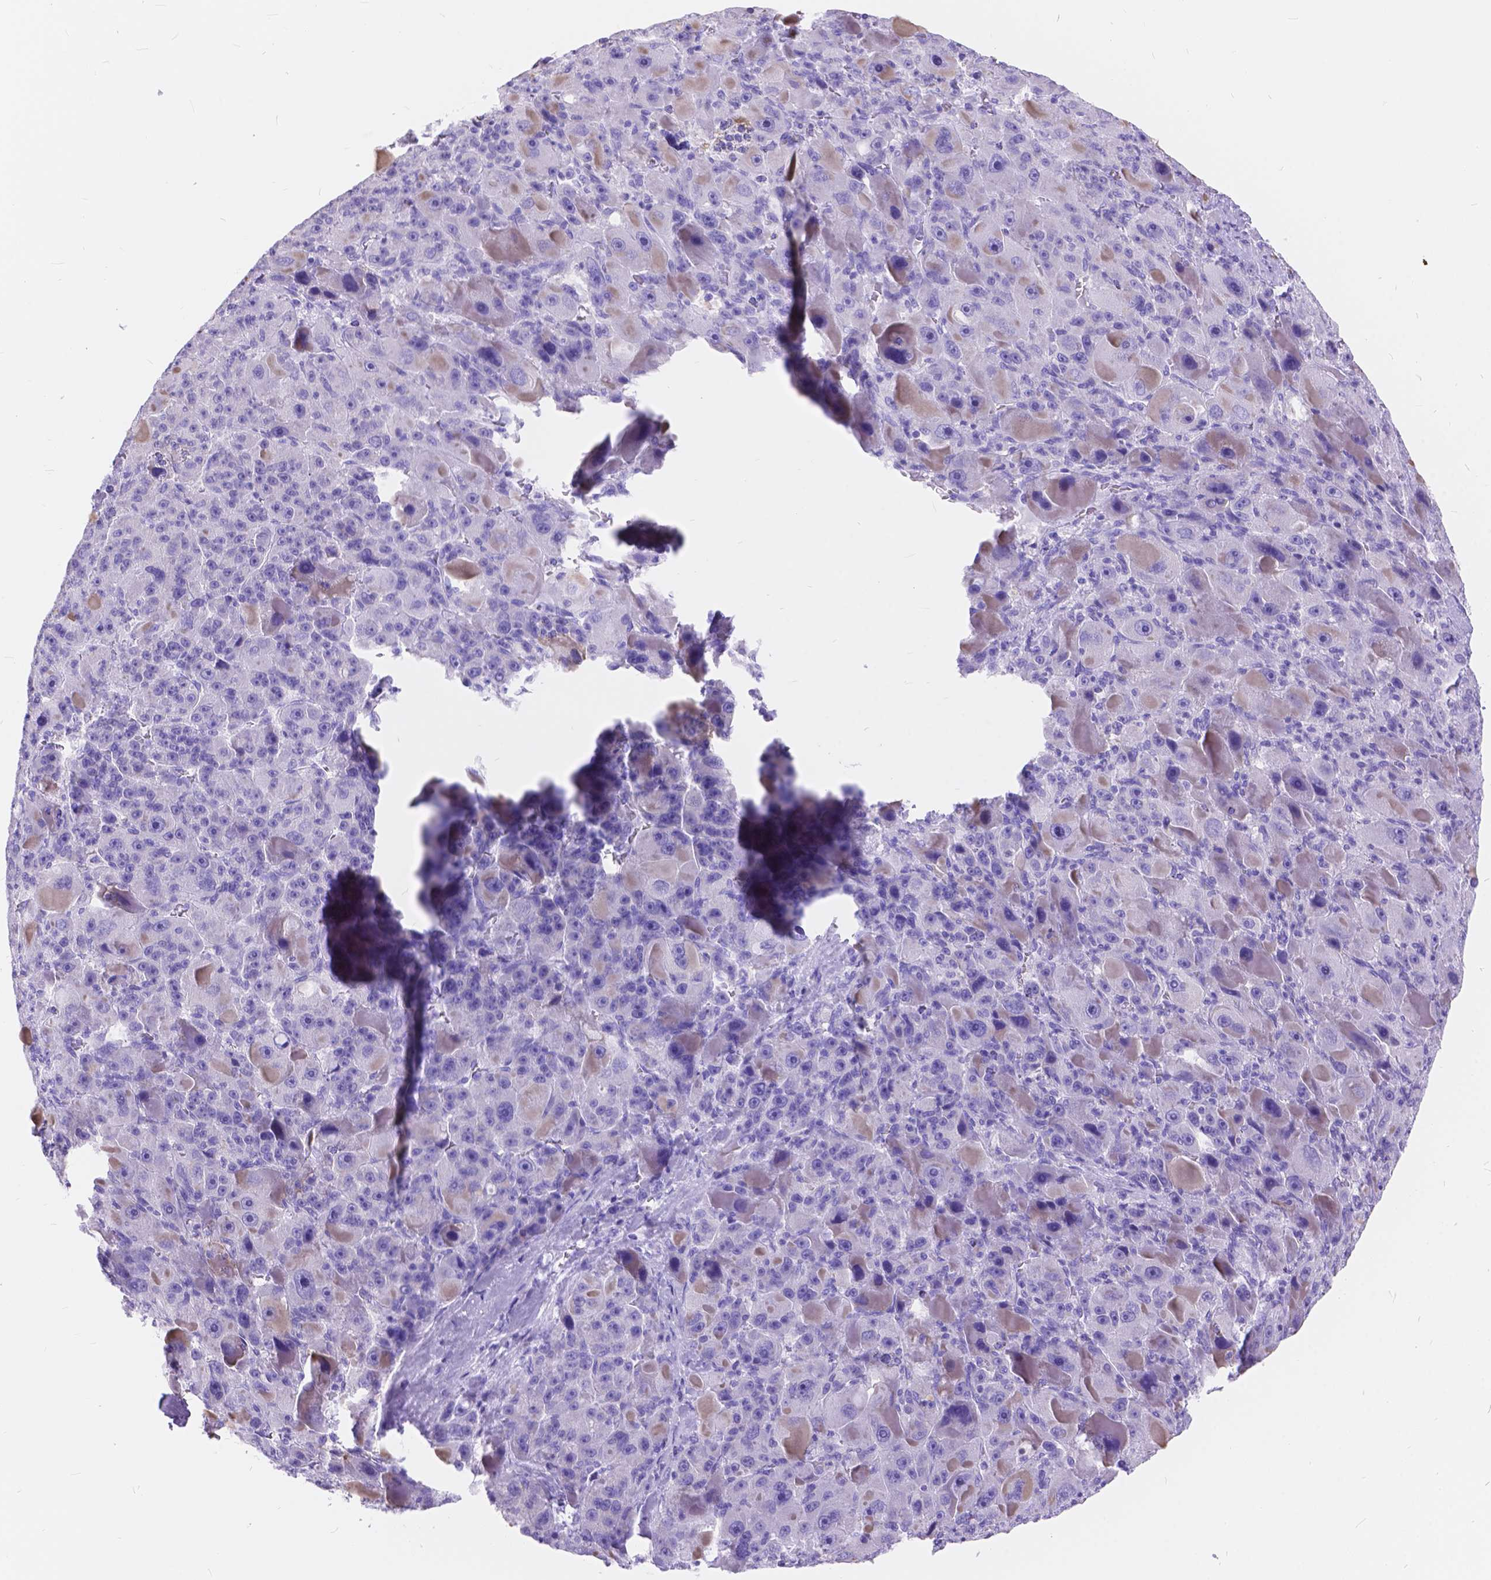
{"staining": {"intensity": "negative", "quantity": "none", "location": "none"}, "tissue": "liver cancer", "cell_type": "Tumor cells", "image_type": "cancer", "snomed": [{"axis": "morphology", "description": "Carcinoma, Hepatocellular, NOS"}, {"axis": "topography", "description": "Liver"}], "caption": "This is a histopathology image of IHC staining of hepatocellular carcinoma (liver), which shows no expression in tumor cells.", "gene": "FOXL2", "patient": {"sex": "male", "age": 76}}